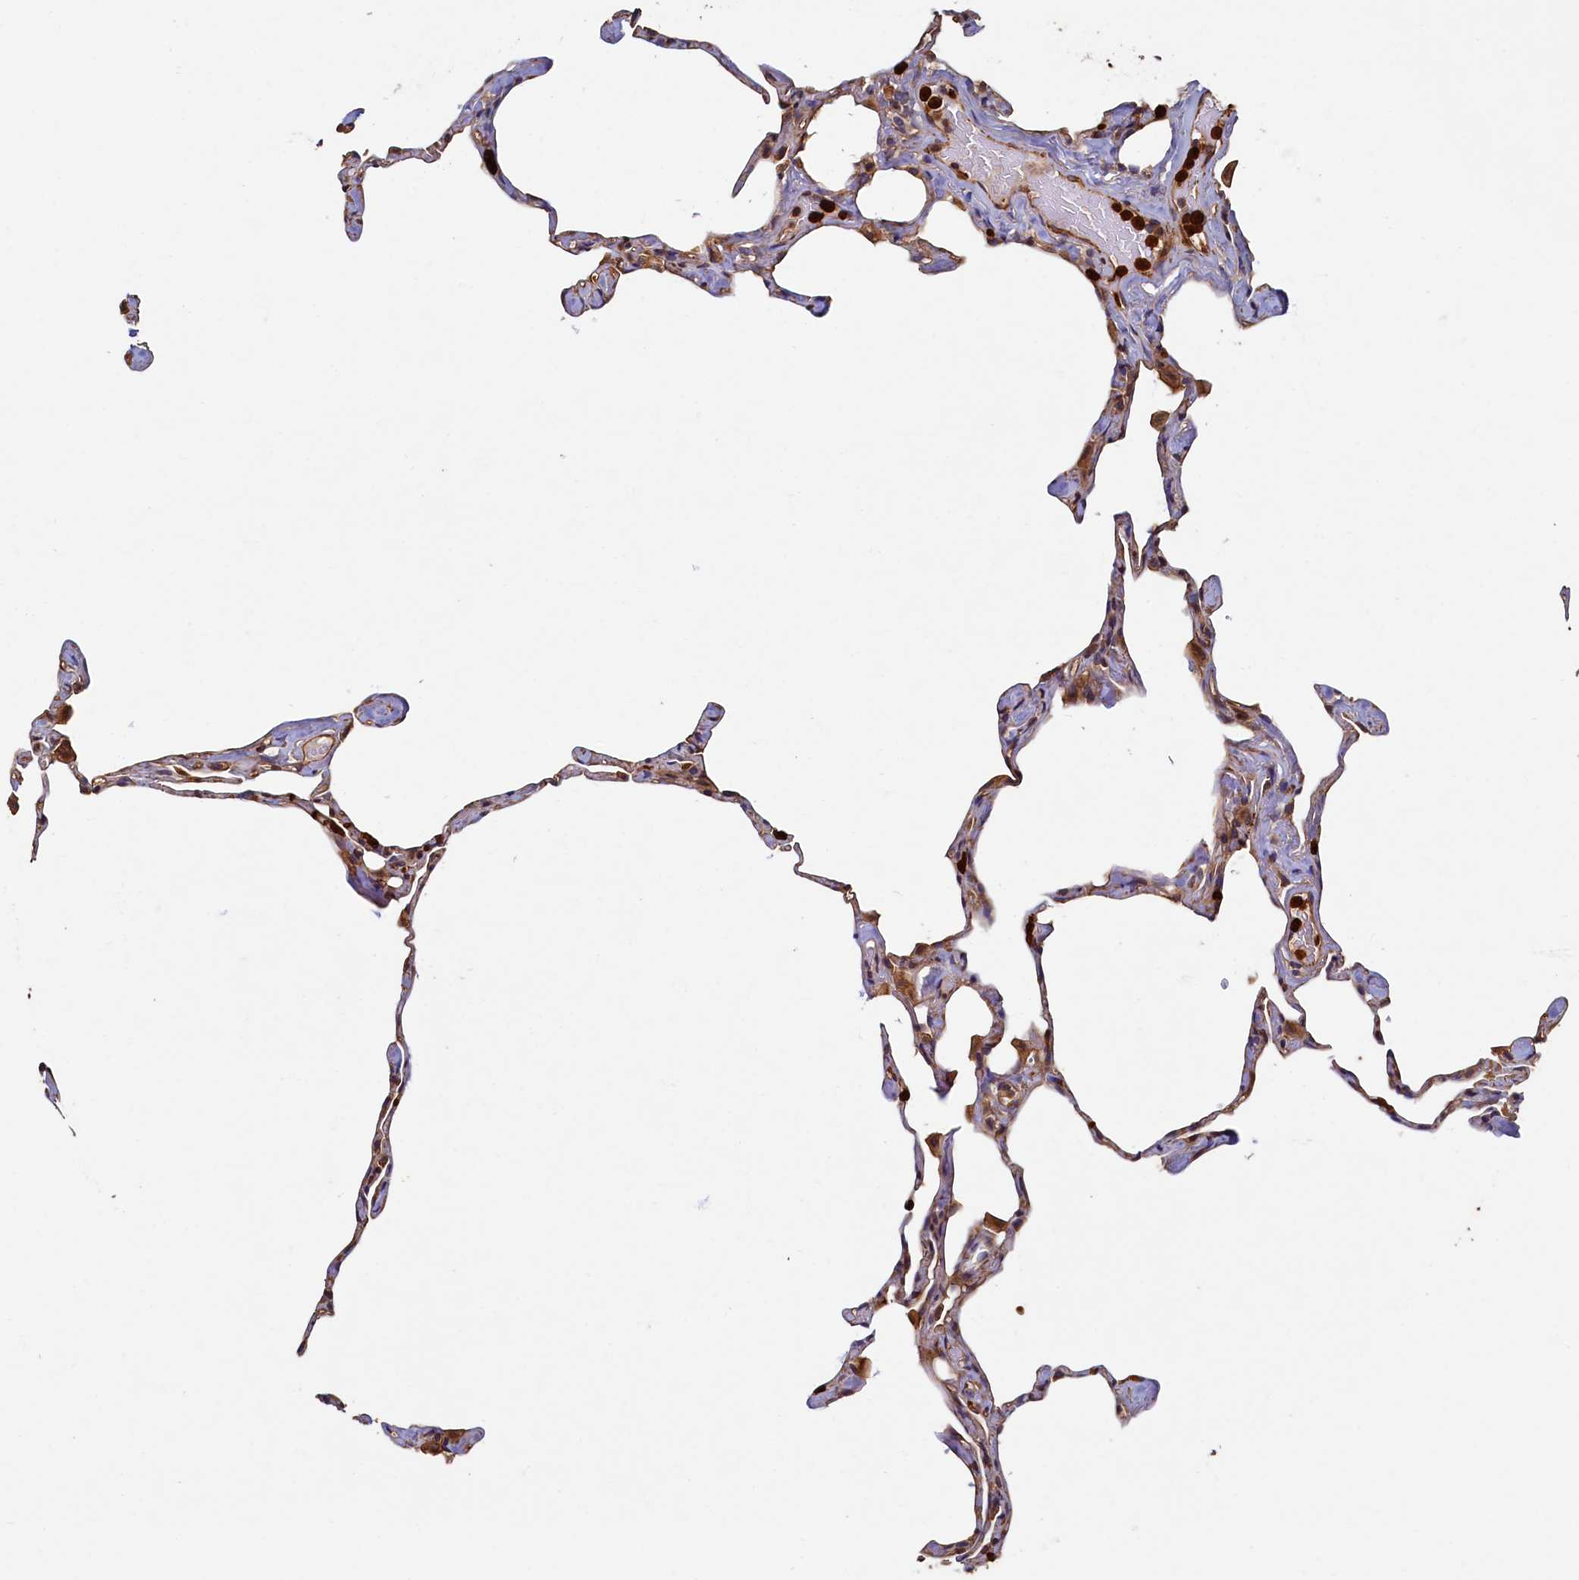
{"staining": {"intensity": "moderate", "quantity": "<25%", "location": "cytoplasmic/membranous,nuclear"}, "tissue": "lung", "cell_type": "Alveolar cells", "image_type": "normal", "snomed": [{"axis": "morphology", "description": "Normal tissue, NOS"}, {"axis": "topography", "description": "Lung"}], "caption": "Protein staining by immunohistochemistry (IHC) displays moderate cytoplasmic/membranous,nuclear positivity in about <25% of alveolar cells in benign lung.", "gene": "CCDC102B", "patient": {"sex": "male", "age": 65}}